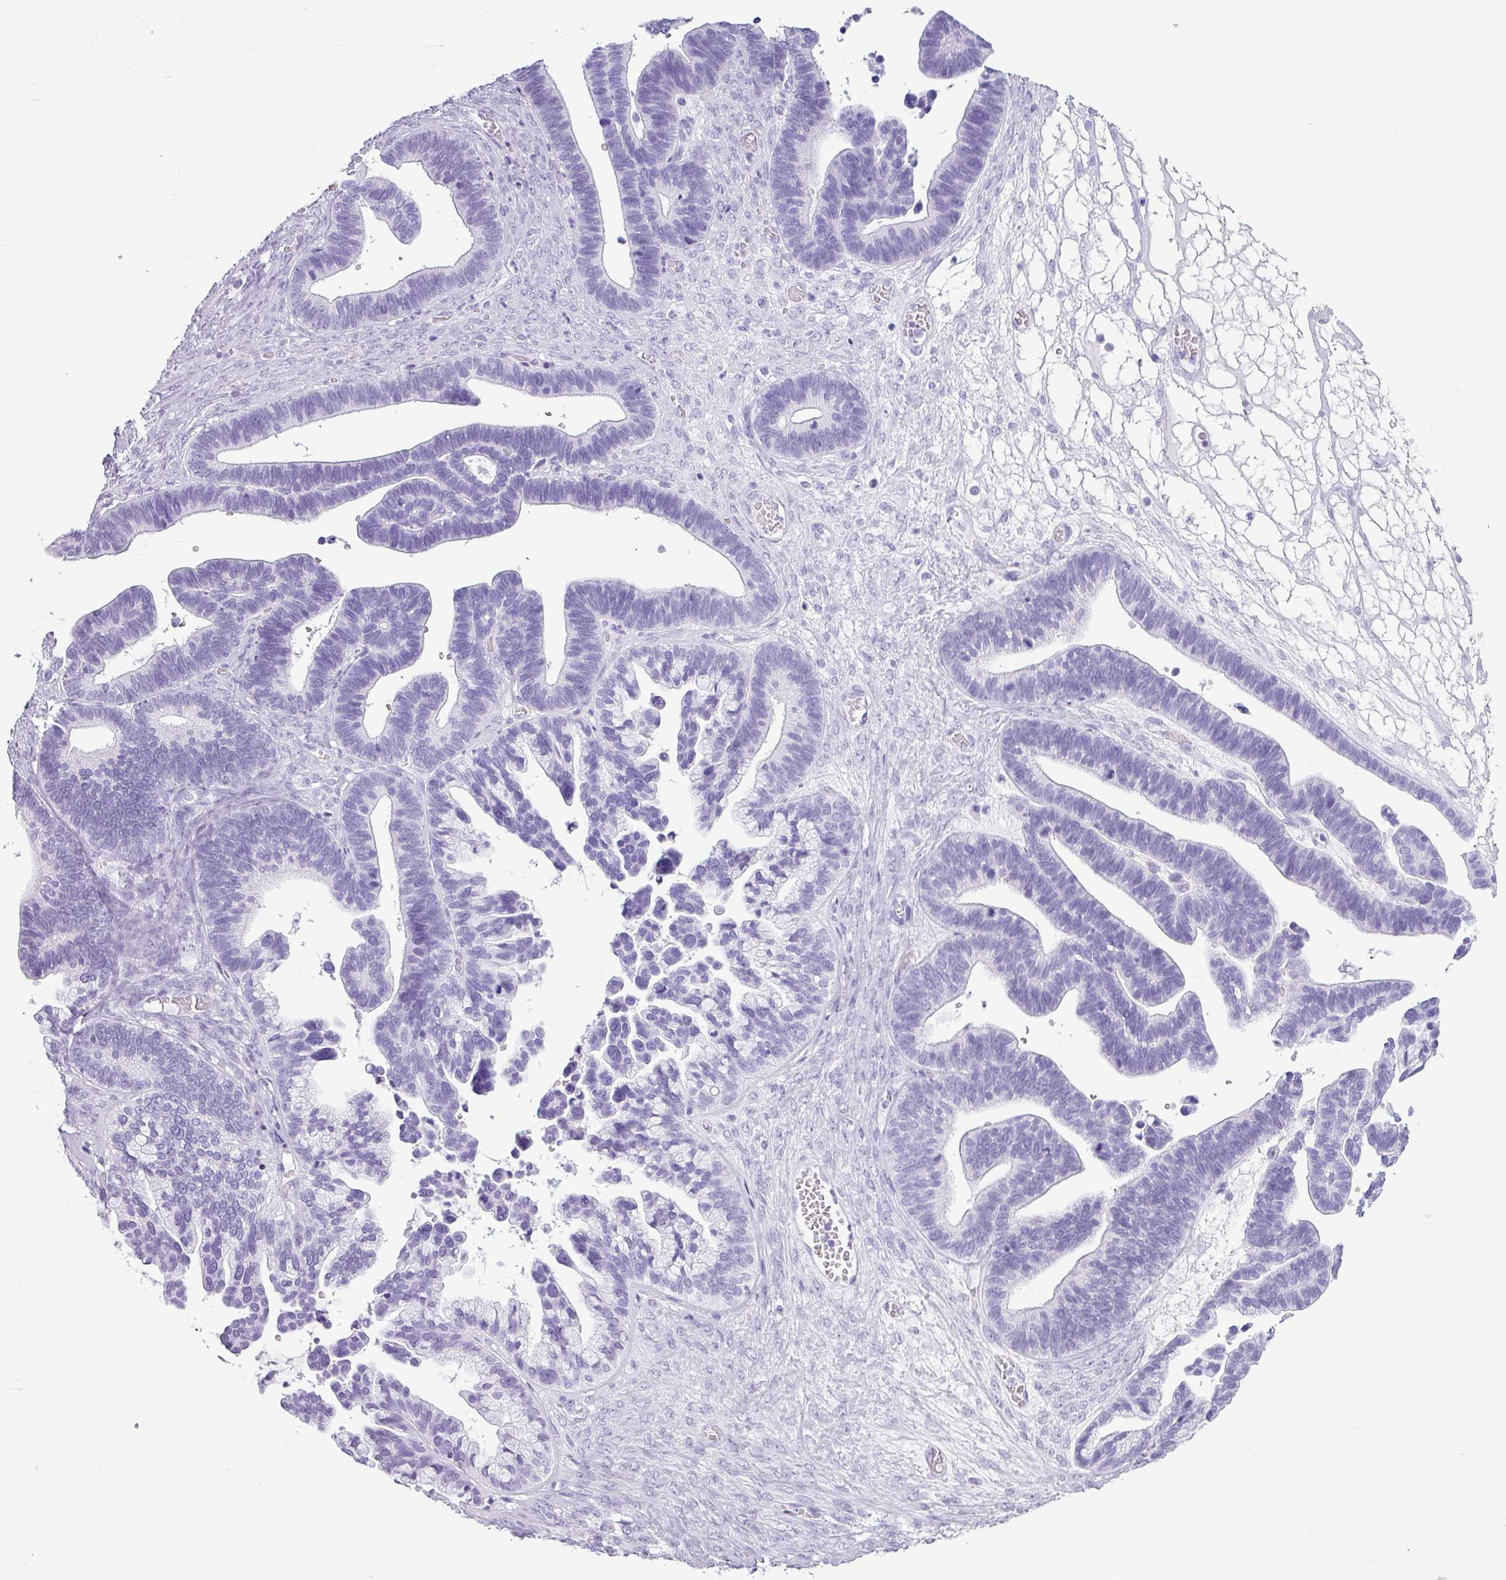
{"staining": {"intensity": "negative", "quantity": "none", "location": "none"}, "tissue": "ovarian cancer", "cell_type": "Tumor cells", "image_type": "cancer", "snomed": [{"axis": "morphology", "description": "Cystadenocarcinoma, serous, NOS"}, {"axis": "topography", "description": "Ovary"}], "caption": "Image shows no significant protein positivity in tumor cells of serous cystadenocarcinoma (ovarian).", "gene": "AMY1B", "patient": {"sex": "female", "age": 56}}